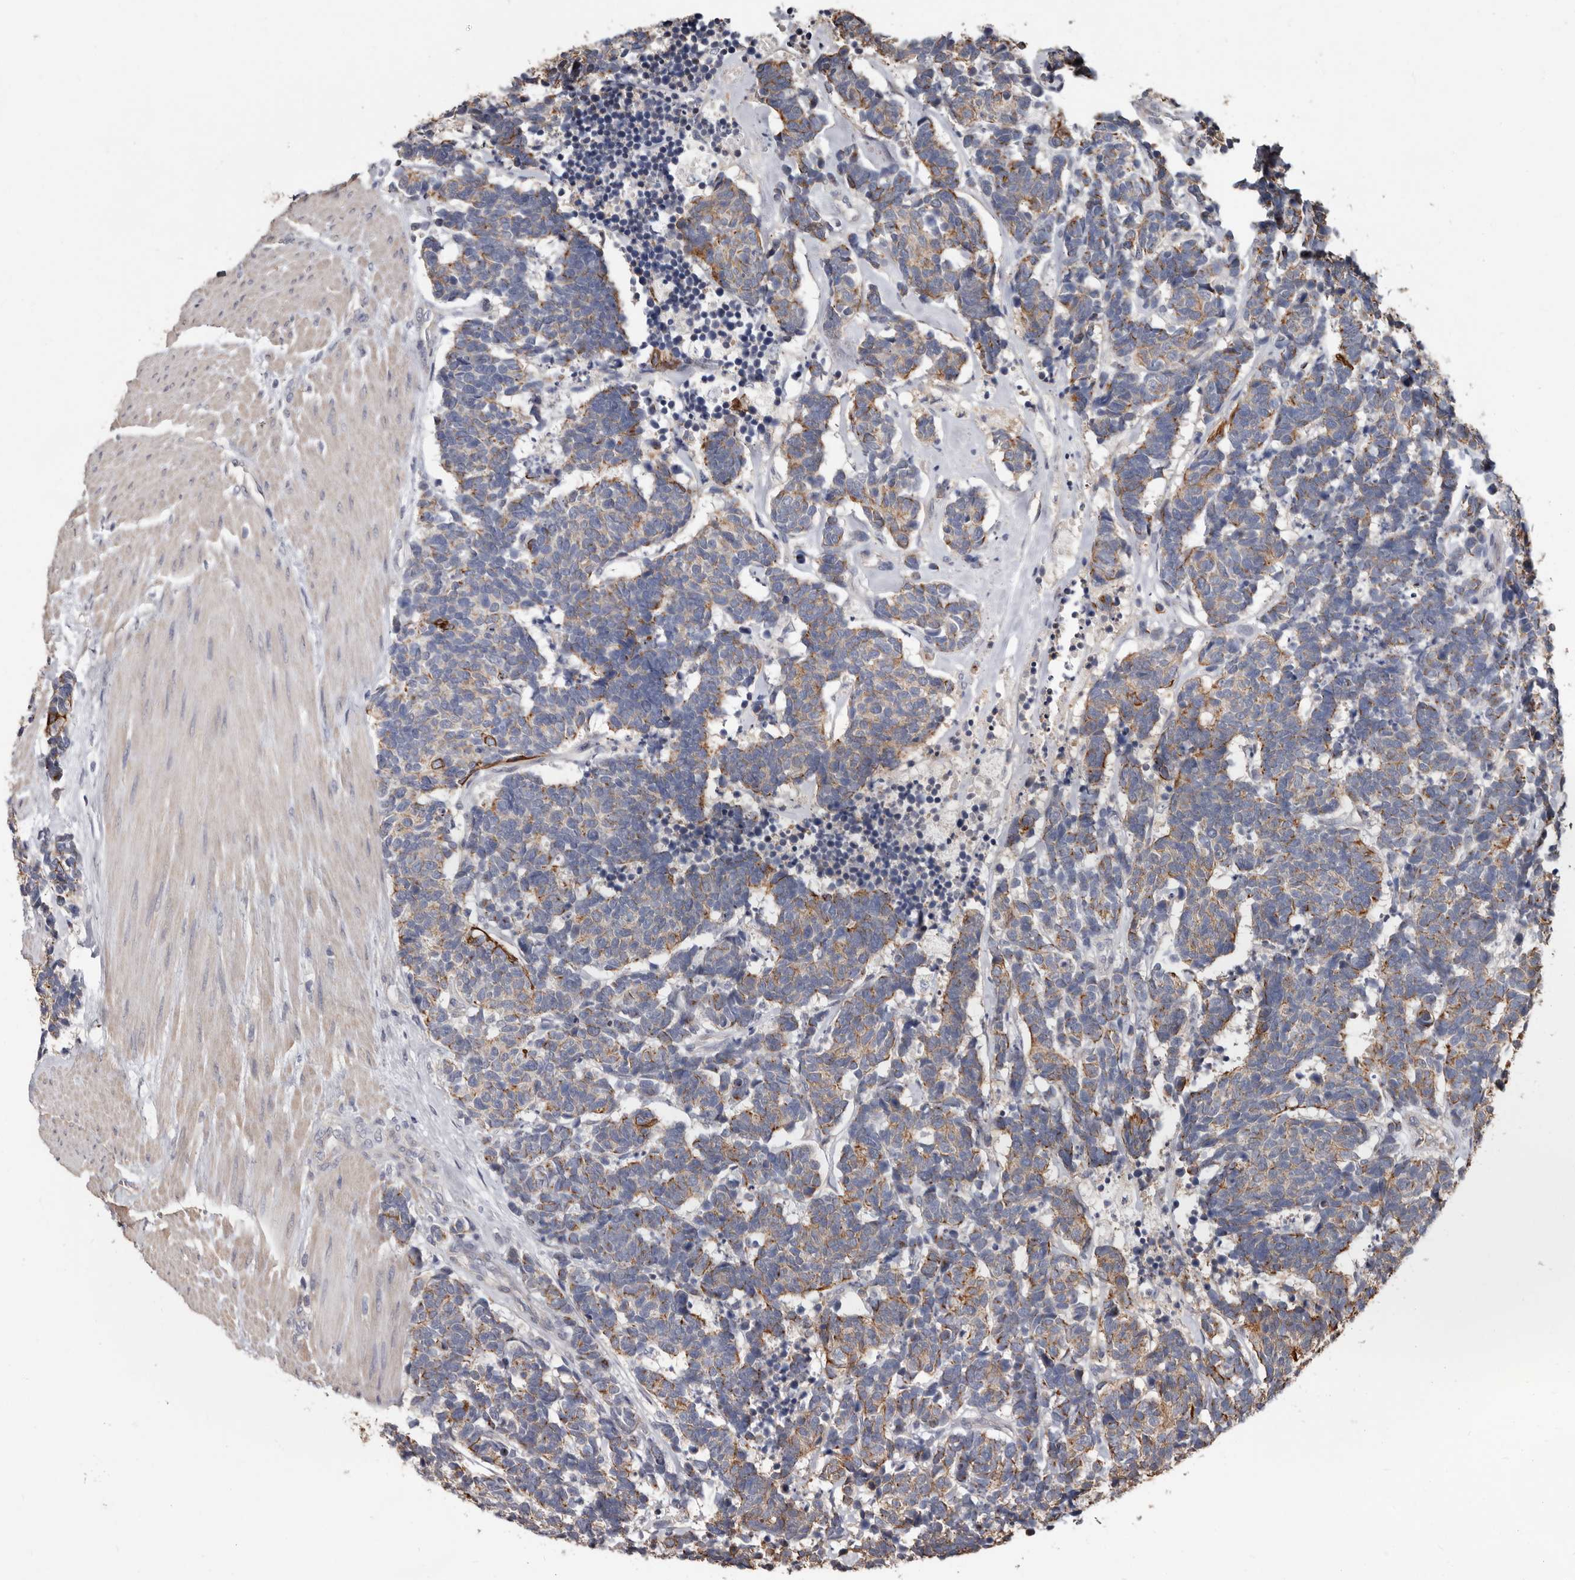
{"staining": {"intensity": "moderate", "quantity": "25%-75%", "location": "cytoplasmic/membranous"}, "tissue": "carcinoid", "cell_type": "Tumor cells", "image_type": "cancer", "snomed": [{"axis": "morphology", "description": "Carcinoma, NOS"}, {"axis": "morphology", "description": "Carcinoid, malignant, NOS"}, {"axis": "topography", "description": "Urinary bladder"}], "caption": "Immunohistochemical staining of human carcinoma demonstrates moderate cytoplasmic/membranous protein expression in approximately 25%-75% of tumor cells. (DAB (3,3'-diaminobenzidine) IHC, brown staining for protein, blue staining for nuclei).", "gene": "MRPL18", "patient": {"sex": "male", "age": 57}}